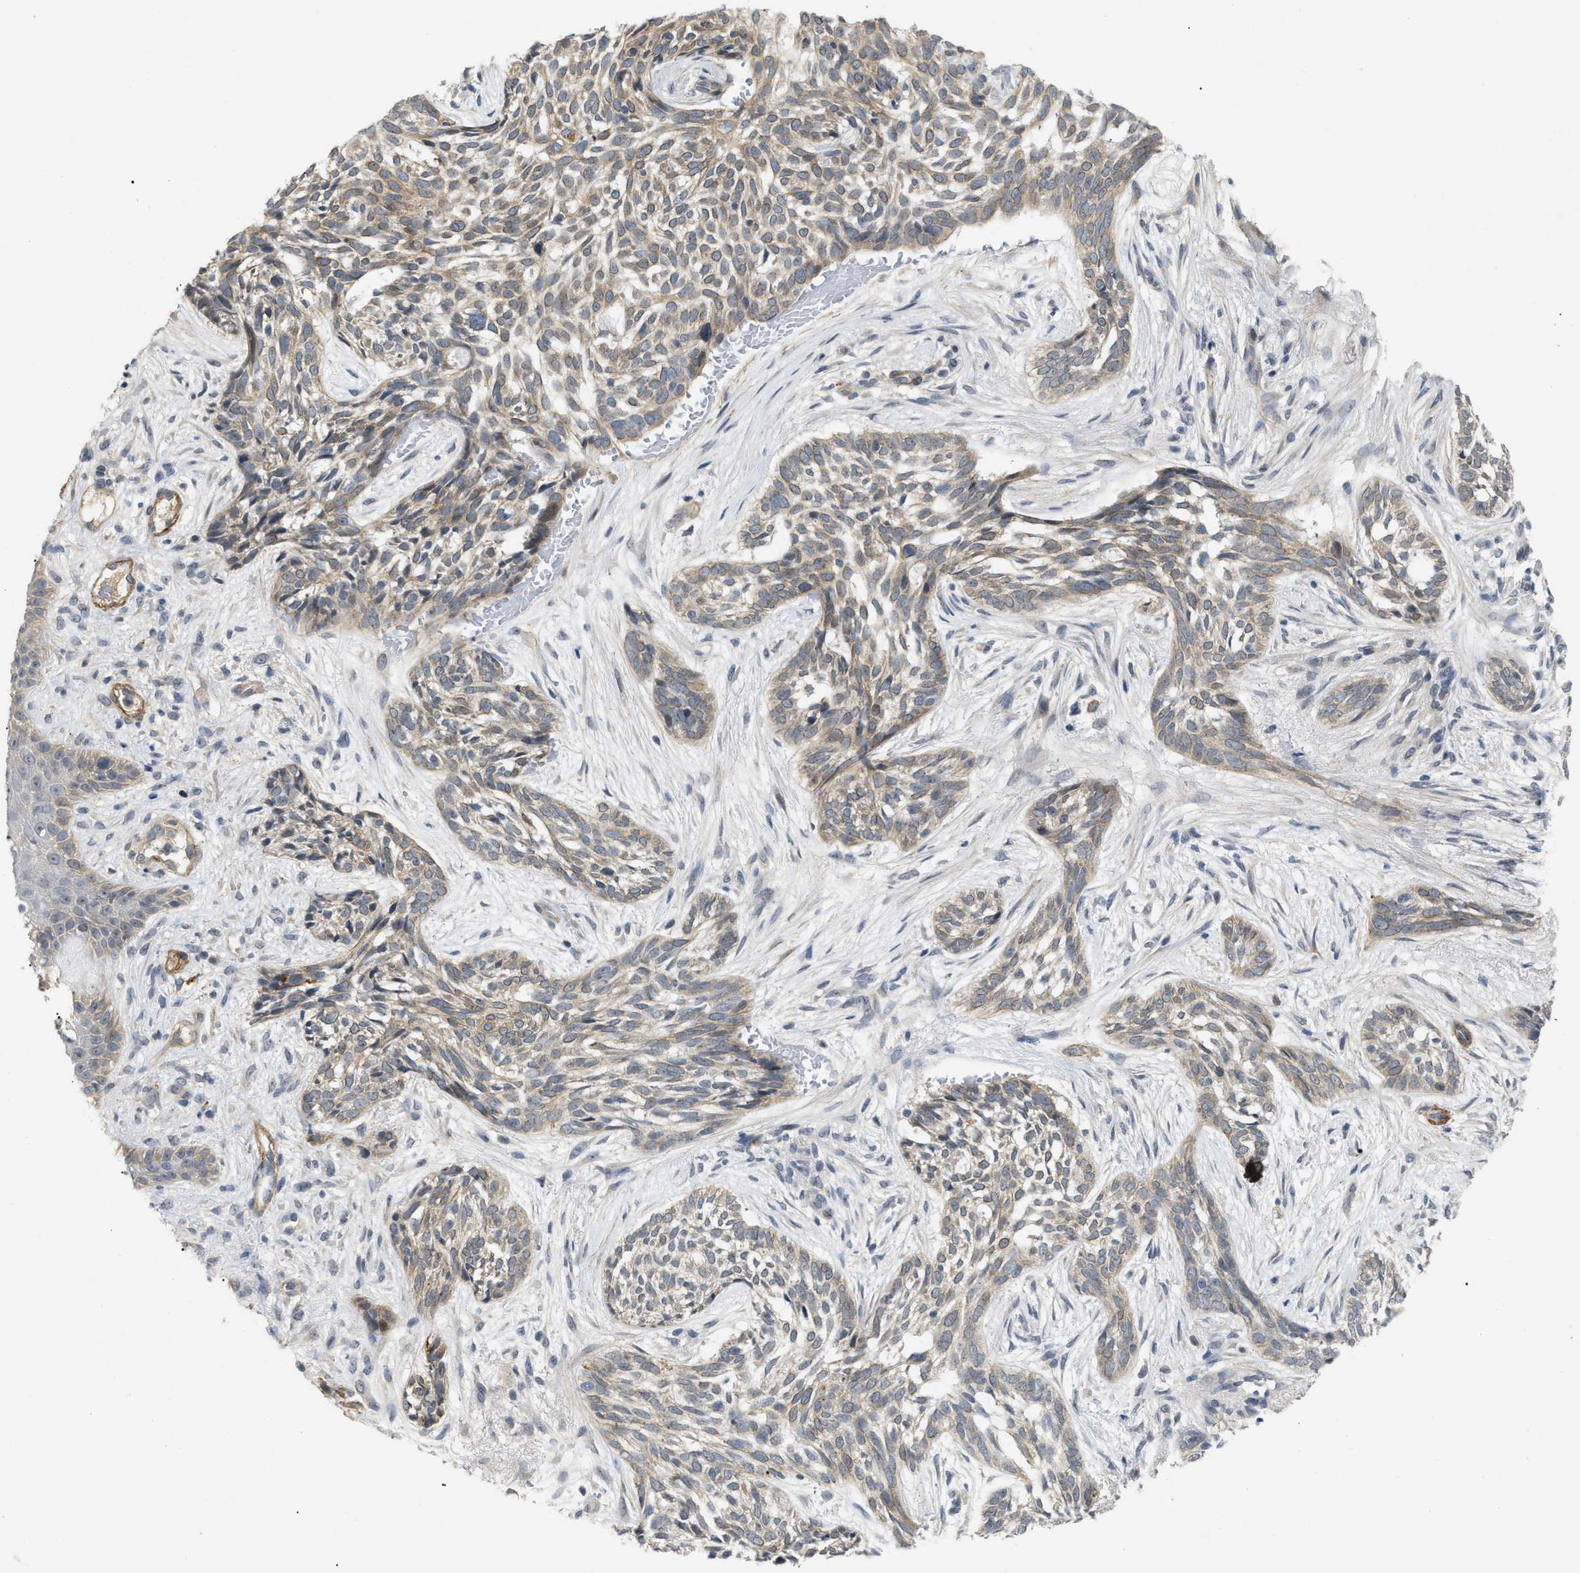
{"staining": {"intensity": "weak", "quantity": ">75%", "location": "cytoplasmic/membranous"}, "tissue": "skin cancer", "cell_type": "Tumor cells", "image_type": "cancer", "snomed": [{"axis": "morphology", "description": "Basal cell carcinoma"}, {"axis": "topography", "description": "Skin"}], "caption": "Immunohistochemistry (IHC) staining of skin cancer (basal cell carcinoma), which reveals low levels of weak cytoplasmic/membranous positivity in about >75% of tumor cells indicating weak cytoplasmic/membranous protein positivity. The staining was performed using DAB (3,3'-diaminobenzidine) (brown) for protein detection and nuclei were counterstained in hematoxylin (blue).", "gene": "ST6GALNAC6", "patient": {"sex": "female", "age": 88}}